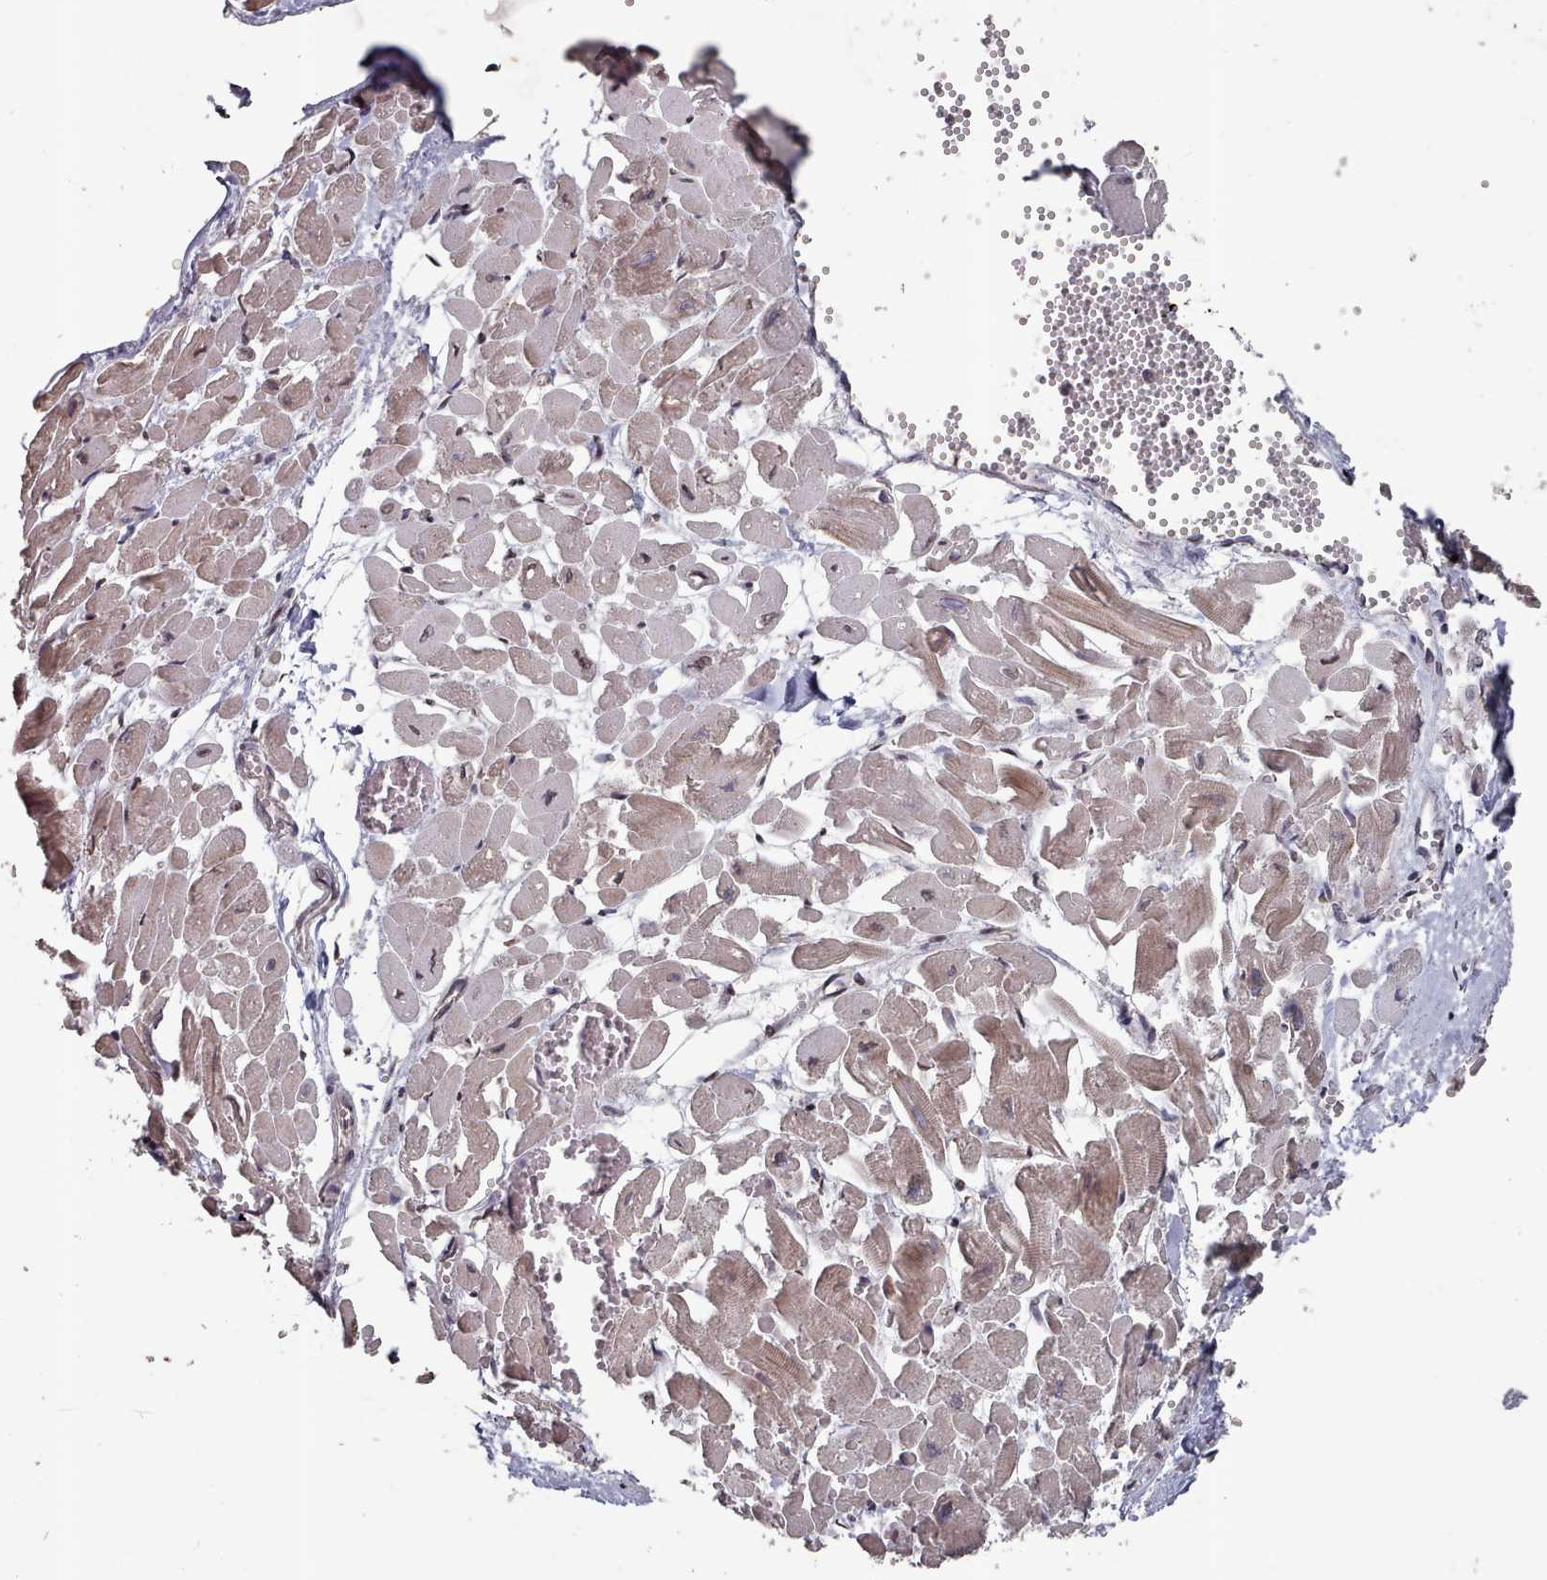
{"staining": {"intensity": "strong", "quantity": "25%-75%", "location": "cytoplasmic/membranous,nuclear"}, "tissue": "heart muscle", "cell_type": "Cardiomyocytes", "image_type": "normal", "snomed": [{"axis": "morphology", "description": "Normal tissue, NOS"}, {"axis": "topography", "description": "Heart"}], "caption": "High-magnification brightfield microscopy of normal heart muscle stained with DAB (3,3'-diaminobenzidine) (brown) and counterstained with hematoxylin (blue). cardiomyocytes exhibit strong cytoplasmic/membranous,nuclear positivity is appreciated in approximately25%-75% of cells. The staining was performed using DAB to visualize the protein expression in brown, while the nuclei were stained in blue with hematoxylin (Magnification: 20x).", "gene": "PNRC2", "patient": {"sex": "male", "age": 54}}